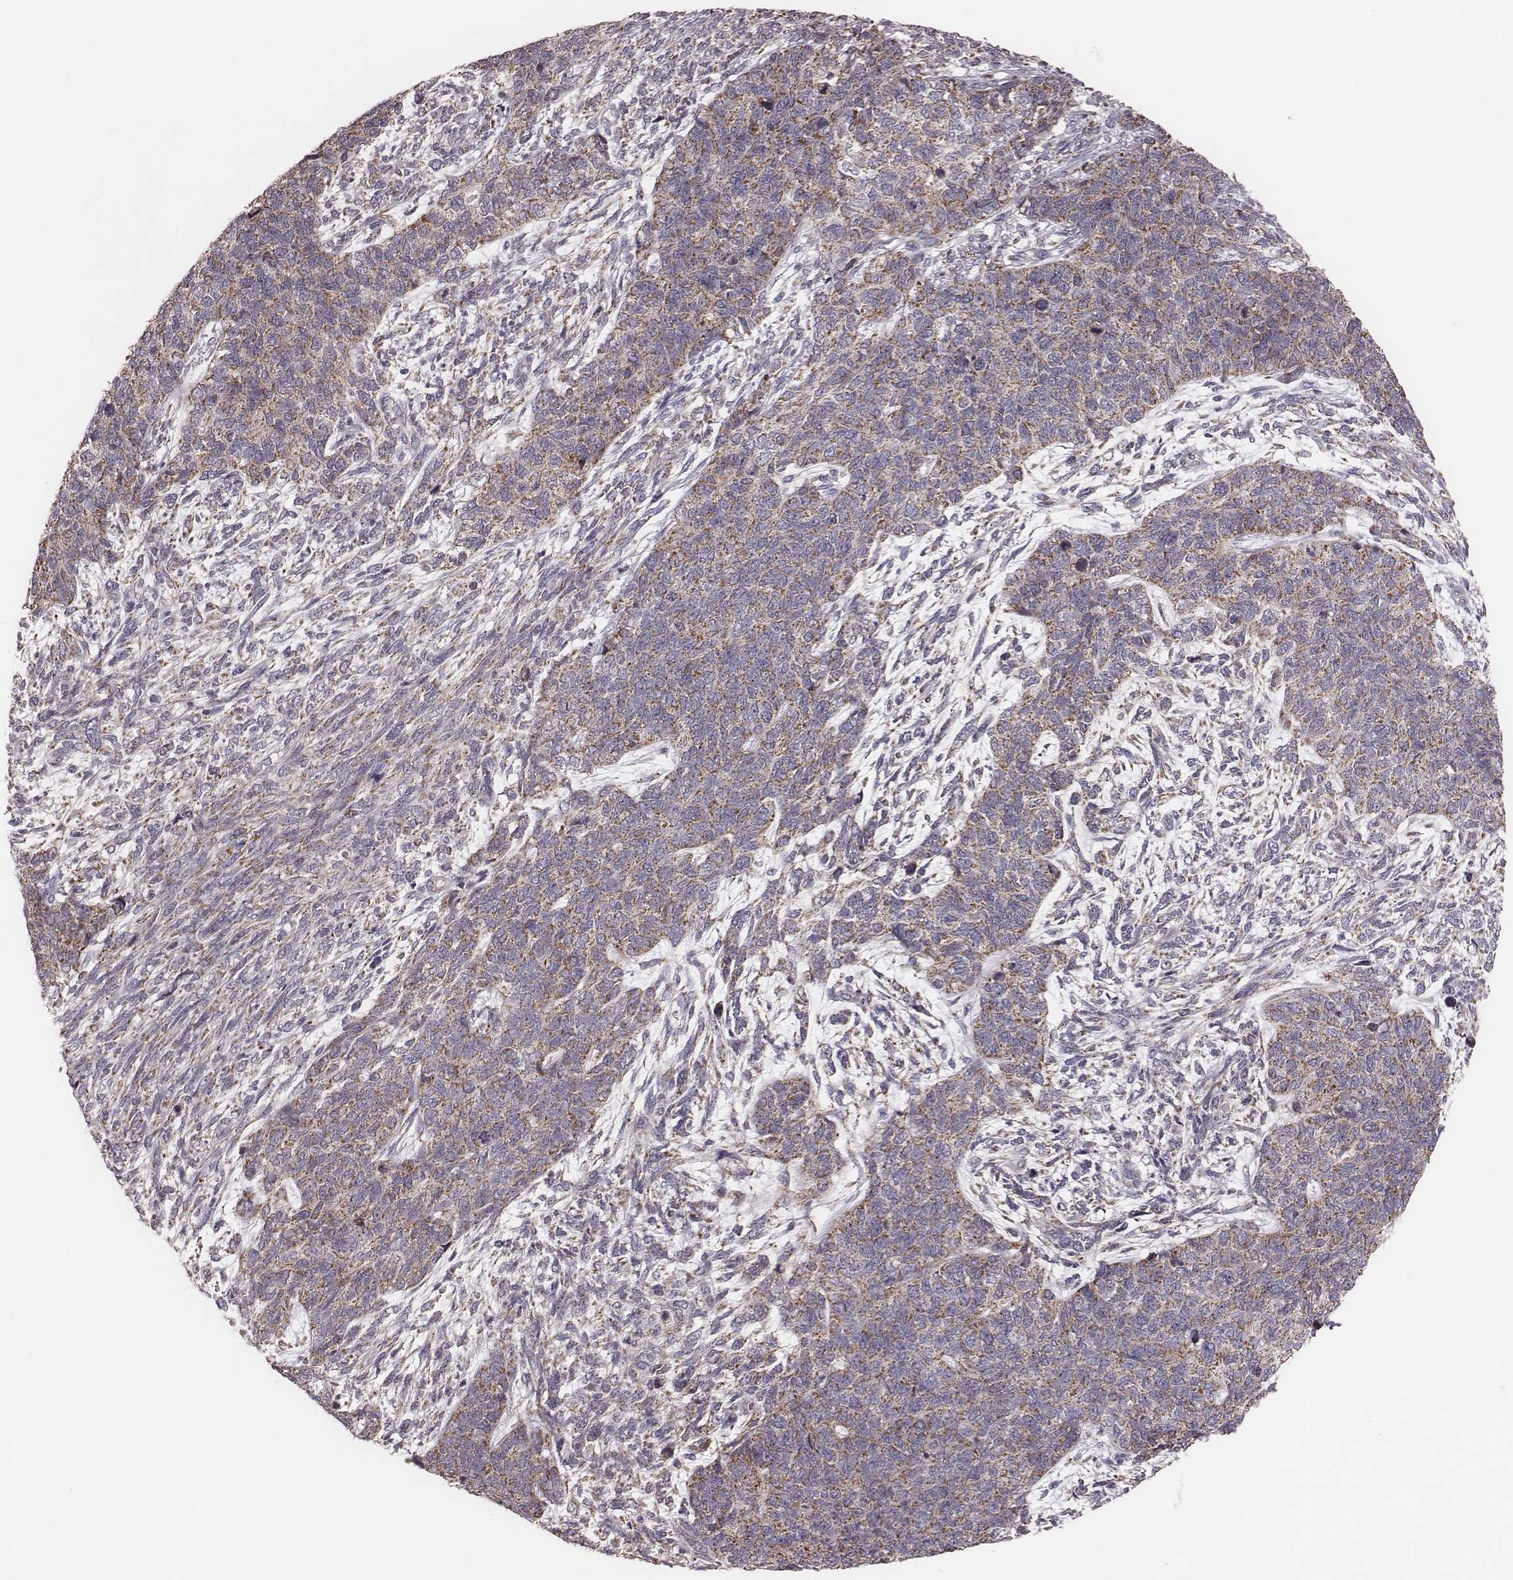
{"staining": {"intensity": "moderate", "quantity": ">75%", "location": "cytoplasmic/membranous"}, "tissue": "cervical cancer", "cell_type": "Tumor cells", "image_type": "cancer", "snomed": [{"axis": "morphology", "description": "Squamous cell carcinoma, NOS"}, {"axis": "topography", "description": "Cervix"}], "caption": "Immunohistochemistry photomicrograph of human cervical cancer (squamous cell carcinoma) stained for a protein (brown), which shows medium levels of moderate cytoplasmic/membranous positivity in about >75% of tumor cells.", "gene": "MRPS27", "patient": {"sex": "female", "age": 63}}